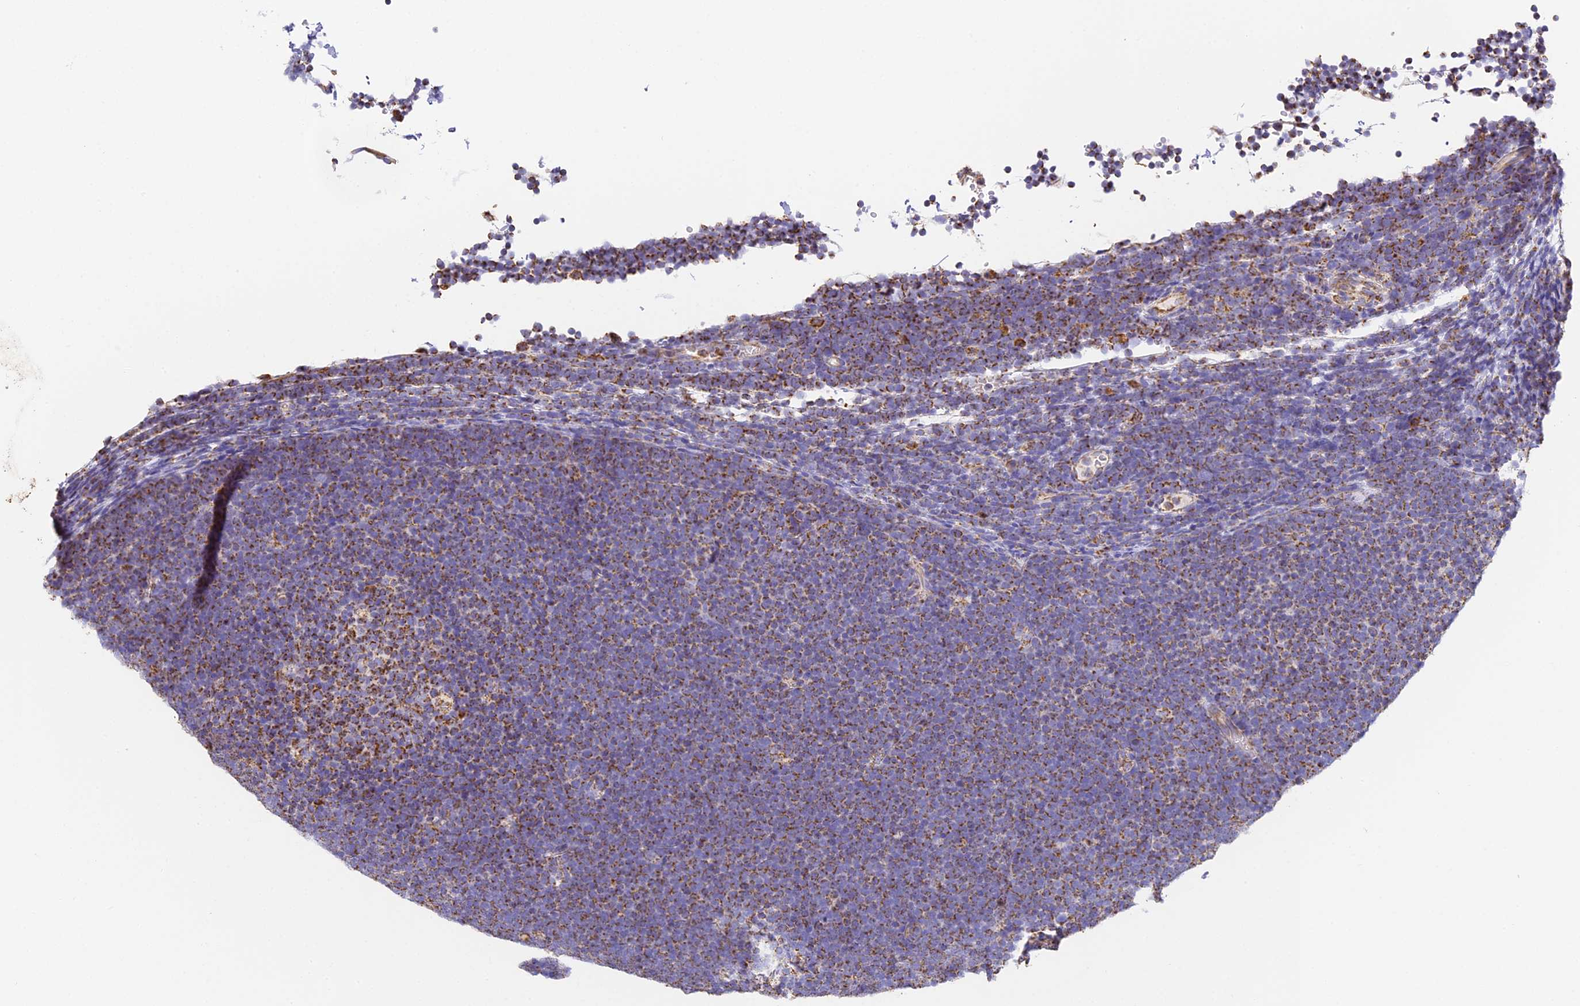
{"staining": {"intensity": "moderate", "quantity": "25%-75%", "location": "cytoplasmic/membranous"}, "tissue": "lymphoma", "cell_type": "Tumor cells", "image_type": "cancer", "snomed": [{"axis": "morphology", "description": "Malignant lymphoma, non-Hodgkin's type, High grade"}, {"axis": "topography", "description": "Lymph node"}], "caption": "Tumor cells exhibit medium levels of moderate cytoplasmic/membranous positivity in approximately 25%-75% of cells in human lymphoma.", "gene": "COX6C", "patient": {"sex": "male", "age": 13}}